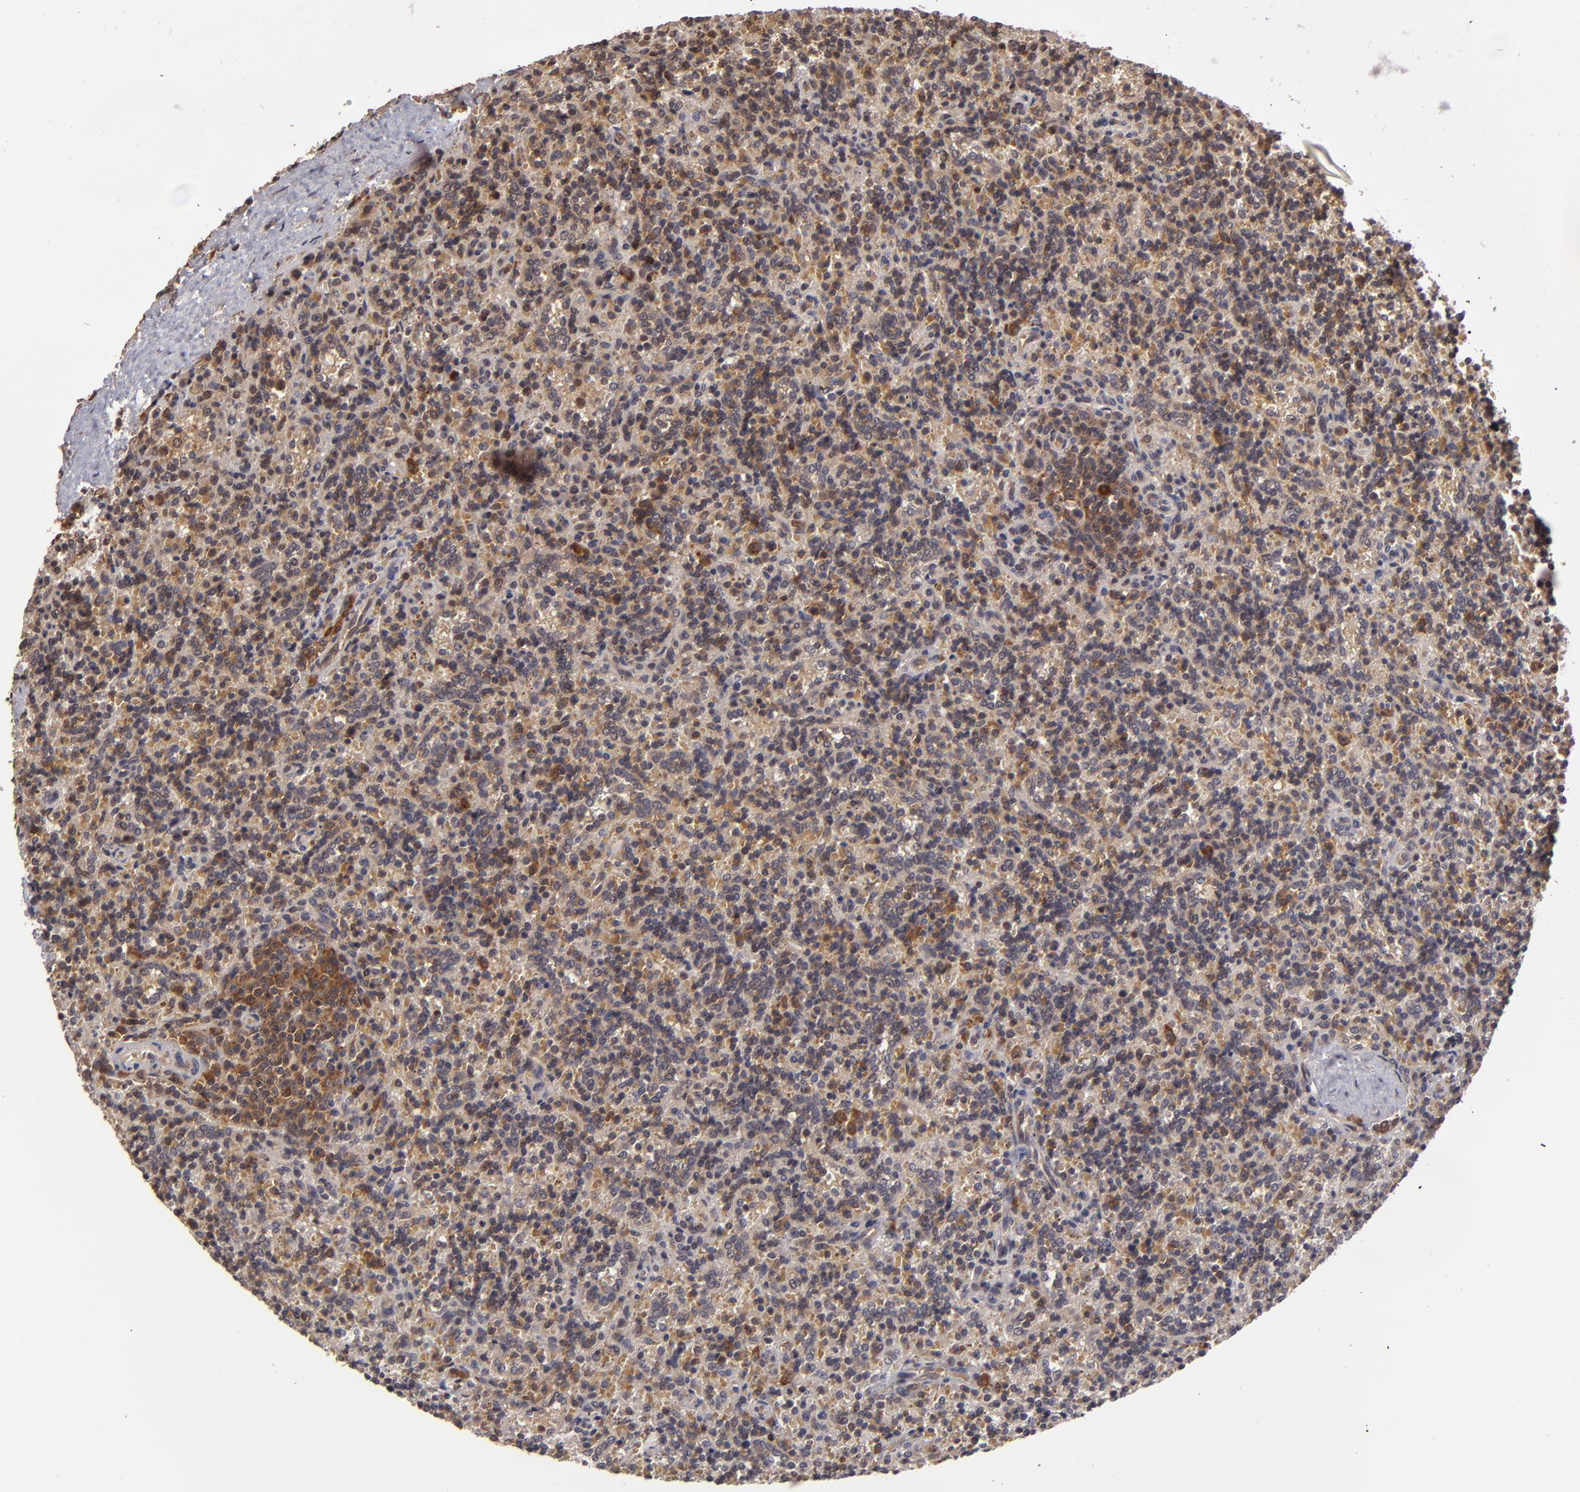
{"staining": {"intensity": "moderate", "quantity": "<25%", "location": "cytoplasmic/membranous"}, "tissue": "lymphoma", "cell_type": "Tumor cells", "image_type": "cancer", "snomed": [{"axis": "morphology", "description": "Malignant lymphoma, non-Hodgkin's type, Low grade"}, {"axis": "topography", "description": "Spleen"}], "caption": "Immunohistochemistry (IHC) of human lymphoma demonstrates low levels of moderate cytoplasmic/membranous positivity in about <25% of tumor cells. (DAB IHC with brightfield microscopy, high magnification).", "gene": "MAPK3", "patient": {"sex": "male", "age": 67}}